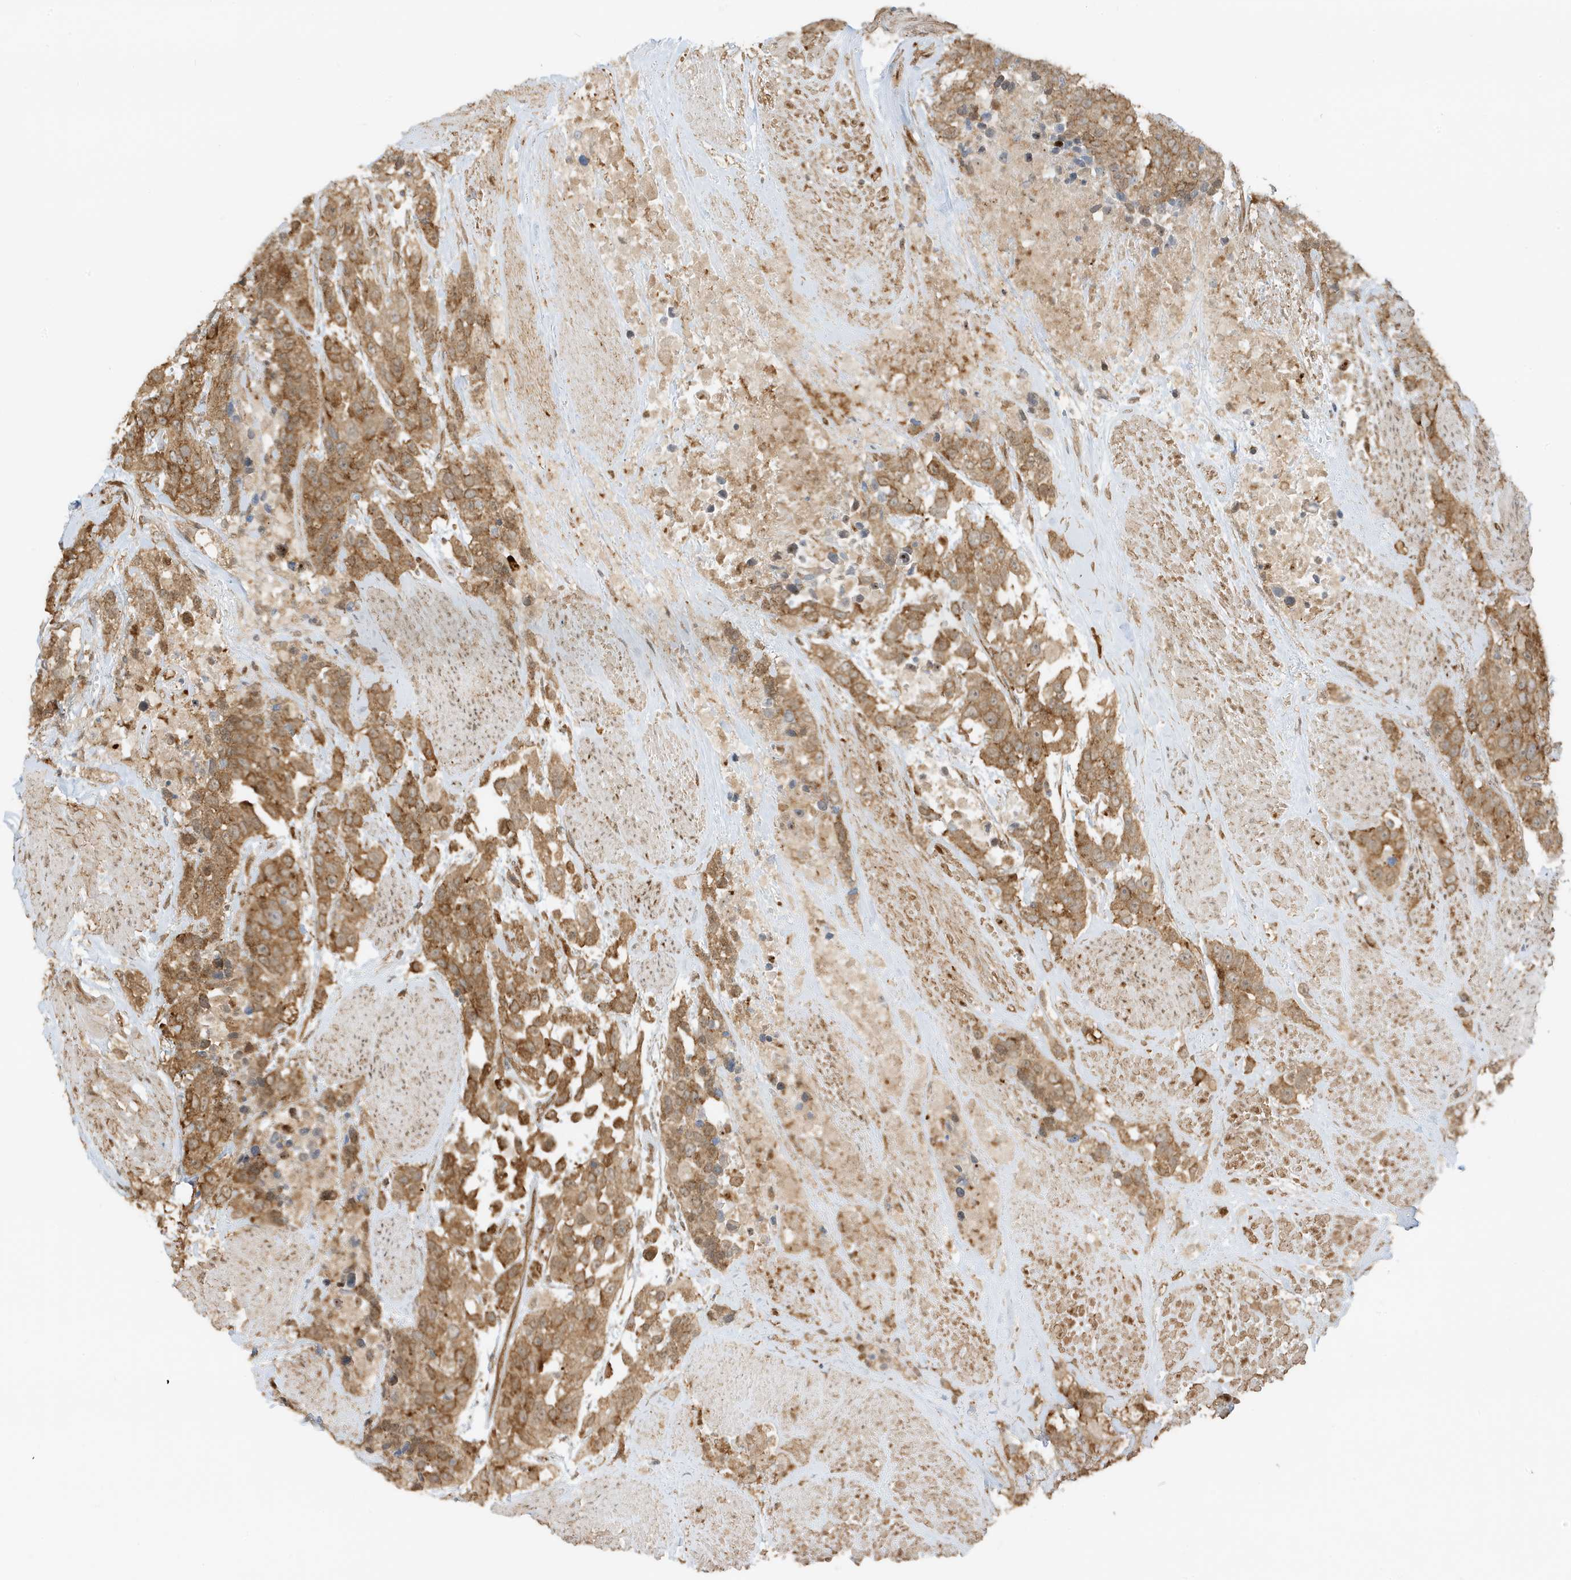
{"staining": {"intensity": "moderate", "quantity": ">75%", "location": "cytoplasmic/membranous"}, "tissue": "urothelial cancer", "cell_type": "Tumor cells", "image_type": "cancer", "snomed": [{"axis": "morphology", "description": "Urothelial carcinoma, High grade"}, {"axis": "topography", "description": "Urinary bladder"}], "caption": "IHC of human high-grade urothelial carcinoma exhibits medium levels of moderate cytoplasmic/membranous expression in approximately >75% of tumor cells. Nuclei are stained in blue.", "gene": "UBAP2L", "patient": {"sex": "female", "age": 80}}